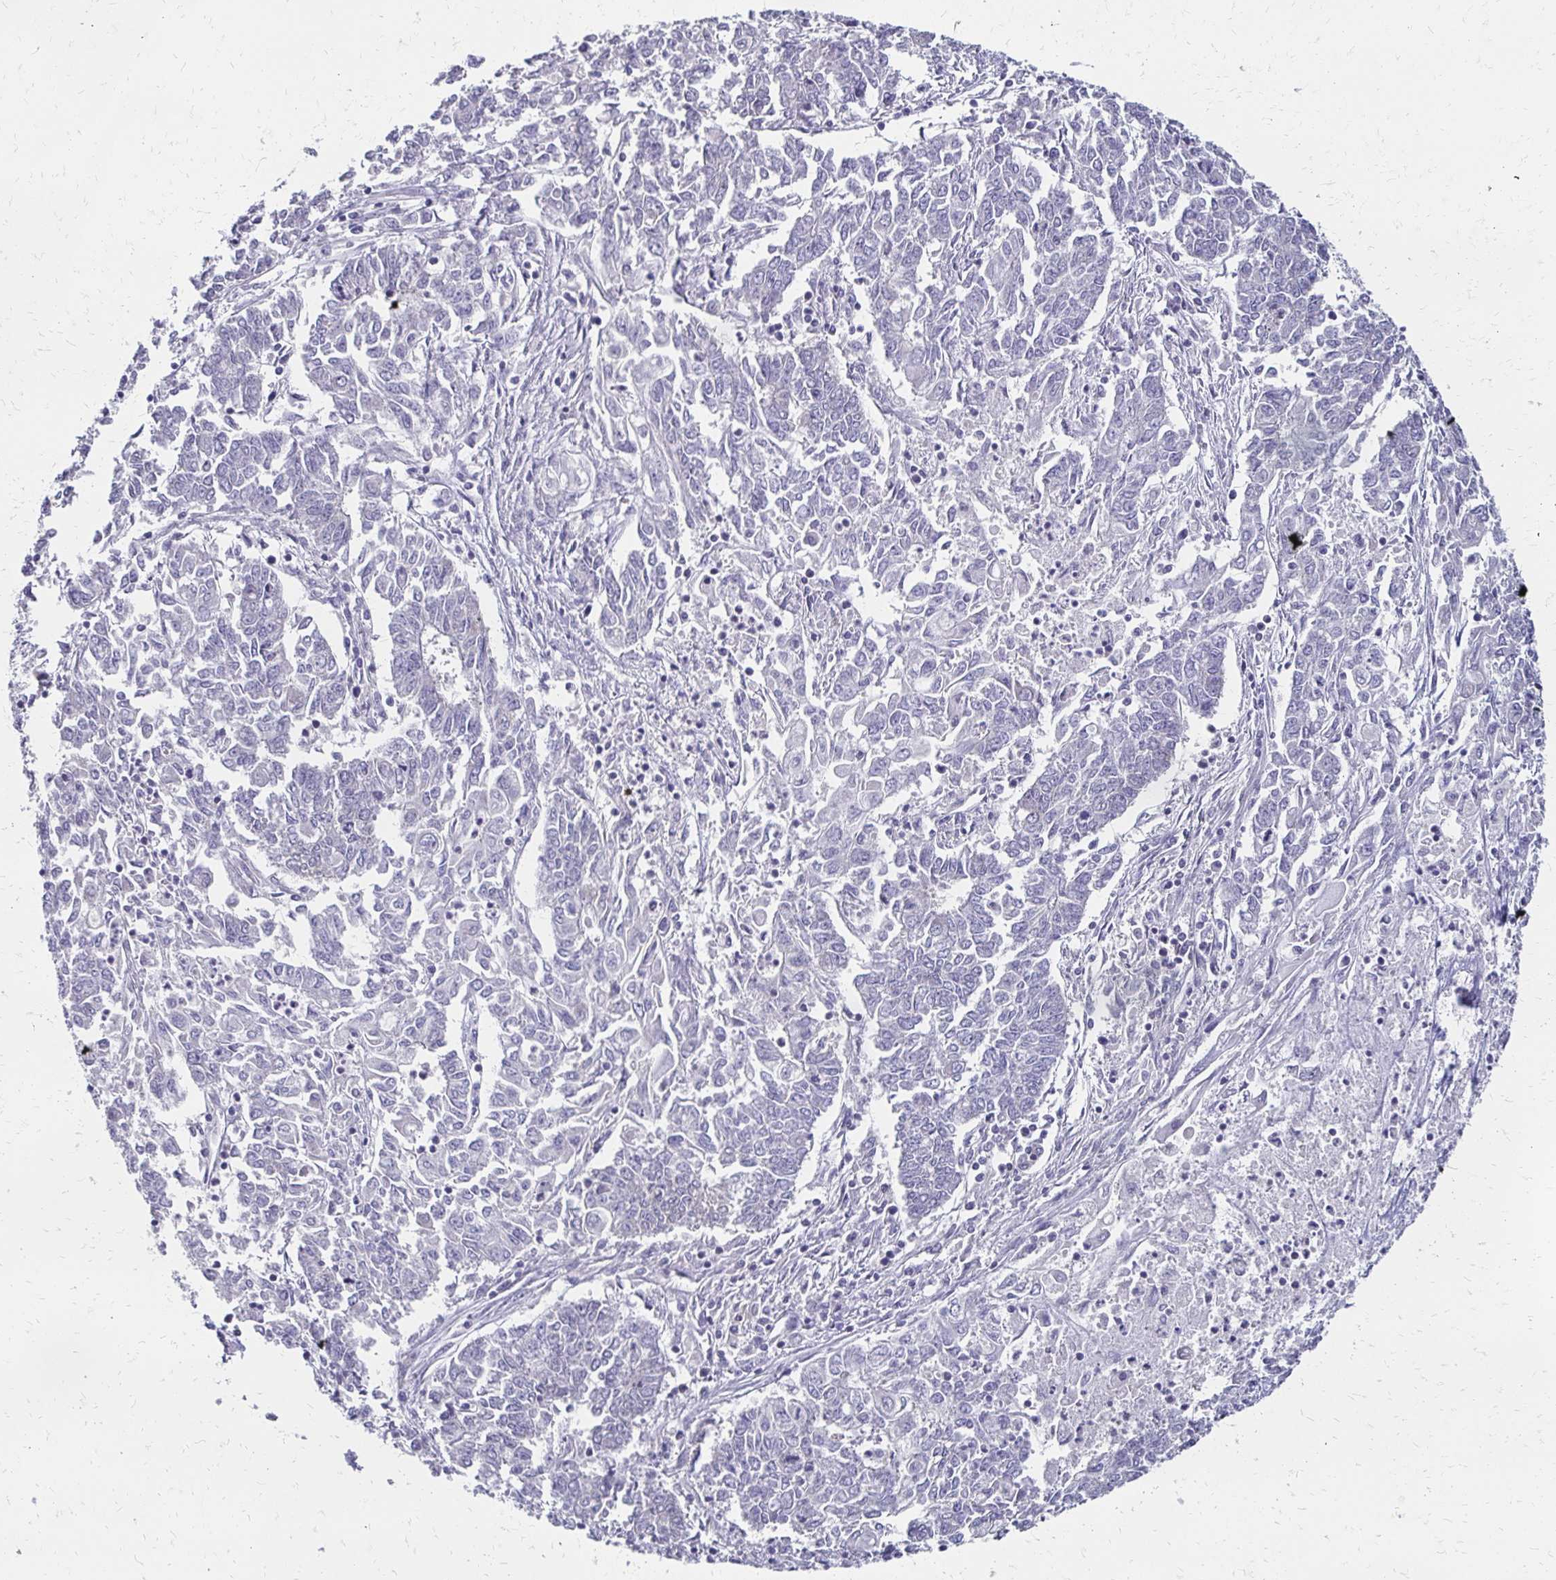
{"staining": {"intensity": "negative", "quantity": "none", "location": "none"}, "tissue": "endometrial cancer", "cell_type": "Tumor cells", "image_type": "cancer", "snomed": [{"axis": "morphology", "description": "Adenocarcinoma, NOS"}, {"axis": "topography", "description": "Endometrium"}], "caption": "Histopathology image shows no significant protein staining in tumor cells of endometrial adenocarcinoma.", "gene": "CBX7", "patient": {"sex": "female", "age": 54}}